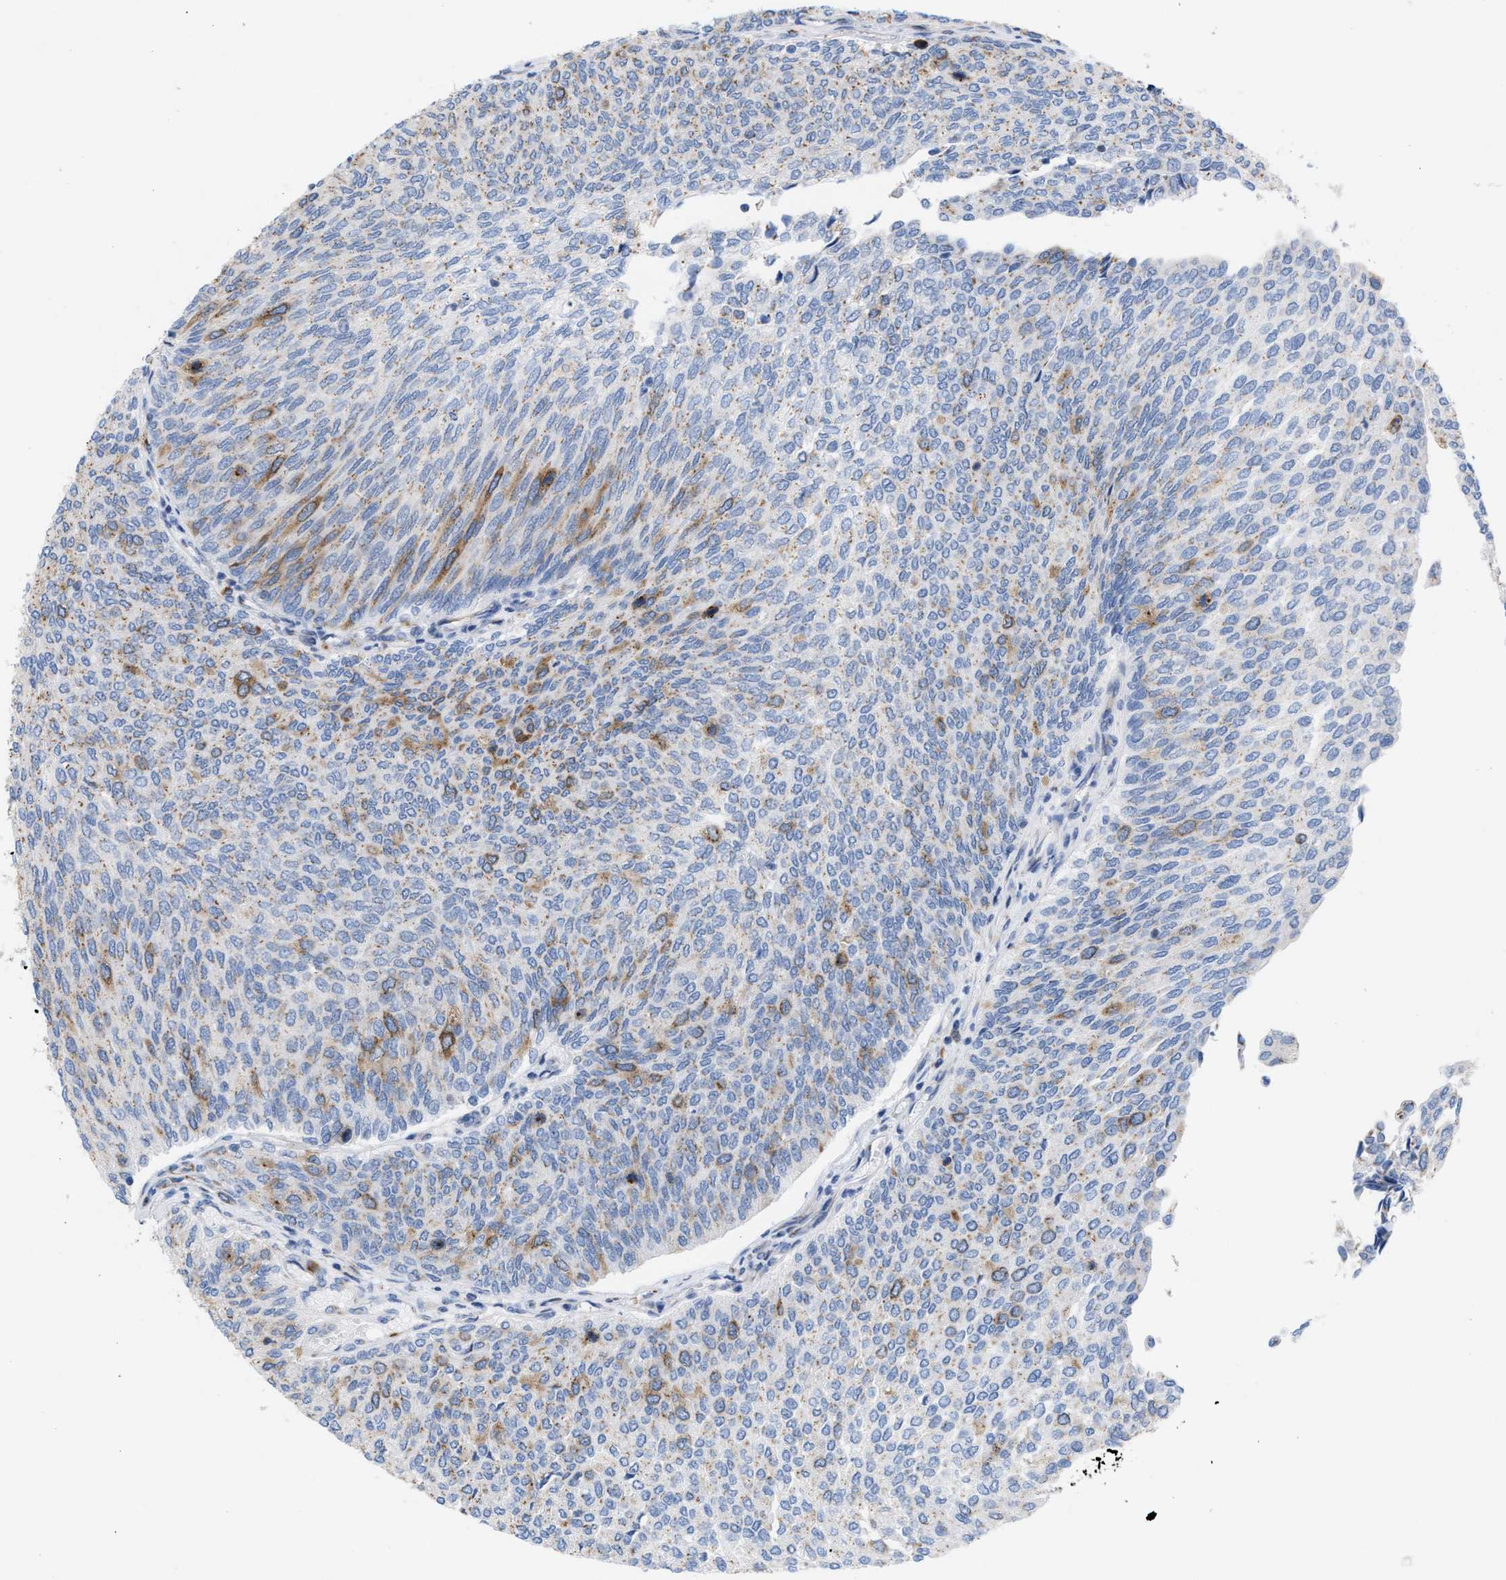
{"staining": {"intensity": "moderate", "quantity": "<25%", "location": "cytoplasmic/membranous"}, "tissue": "urothelial cancer", "cell_type": "Tumor cells", "image_type": "cancer", "snomed": [{"axis": "morphology", "description": "Urothelial carcinoma, Low grade"}, {"axis": "topography", "description": "Urinary bladder"}], "caption": "This micrograph shows urothelial cancer stained with immunohistochemistry to label a protein in brown. The cytoplasmic/membranous of tumor cells show moderate positivity for the protein. Nuclei are counter-stained blue.", "gene": "TACC3", "patient": {"sex": "female", "age": 79}}